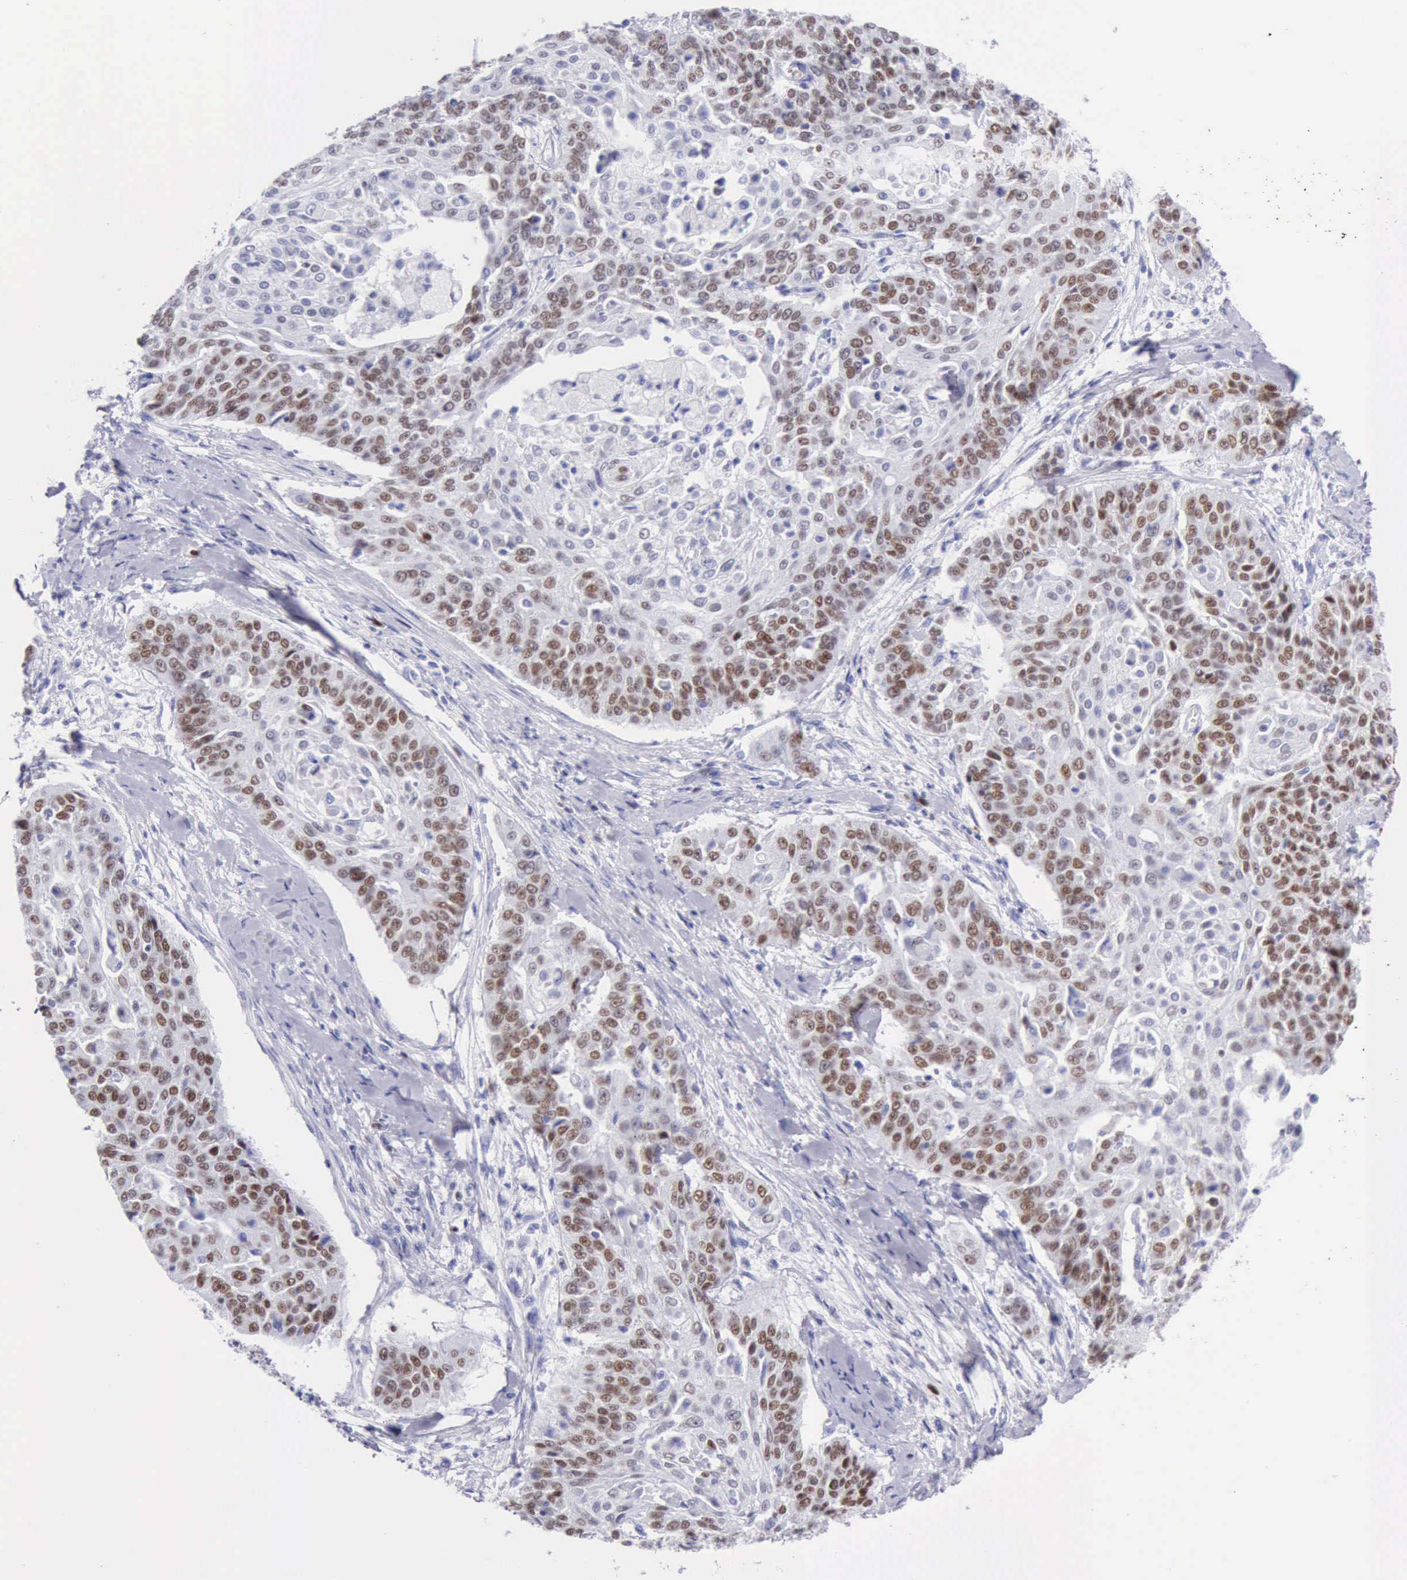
{"staining": {"intensity": "moderate", "quantity": "25%-75%", "location": "nuclear"}, "tissue": "cervical cancer", "cell_type": "Tumor cells", "image_type": "cancer", "snomed": [{"axis": "morphology", "description": "Squamous cell carcinoma, NOS"}, {"axis": "topography", "description": "Cervix"}], "caption": "A medium amount of moderate nuclear staining is present in about 25%-75% of tumor cells in squamous cell carcinoma (cervical) tissue.", "gene": "MCM2", "patient": {"sex": "female", "age": 64}}